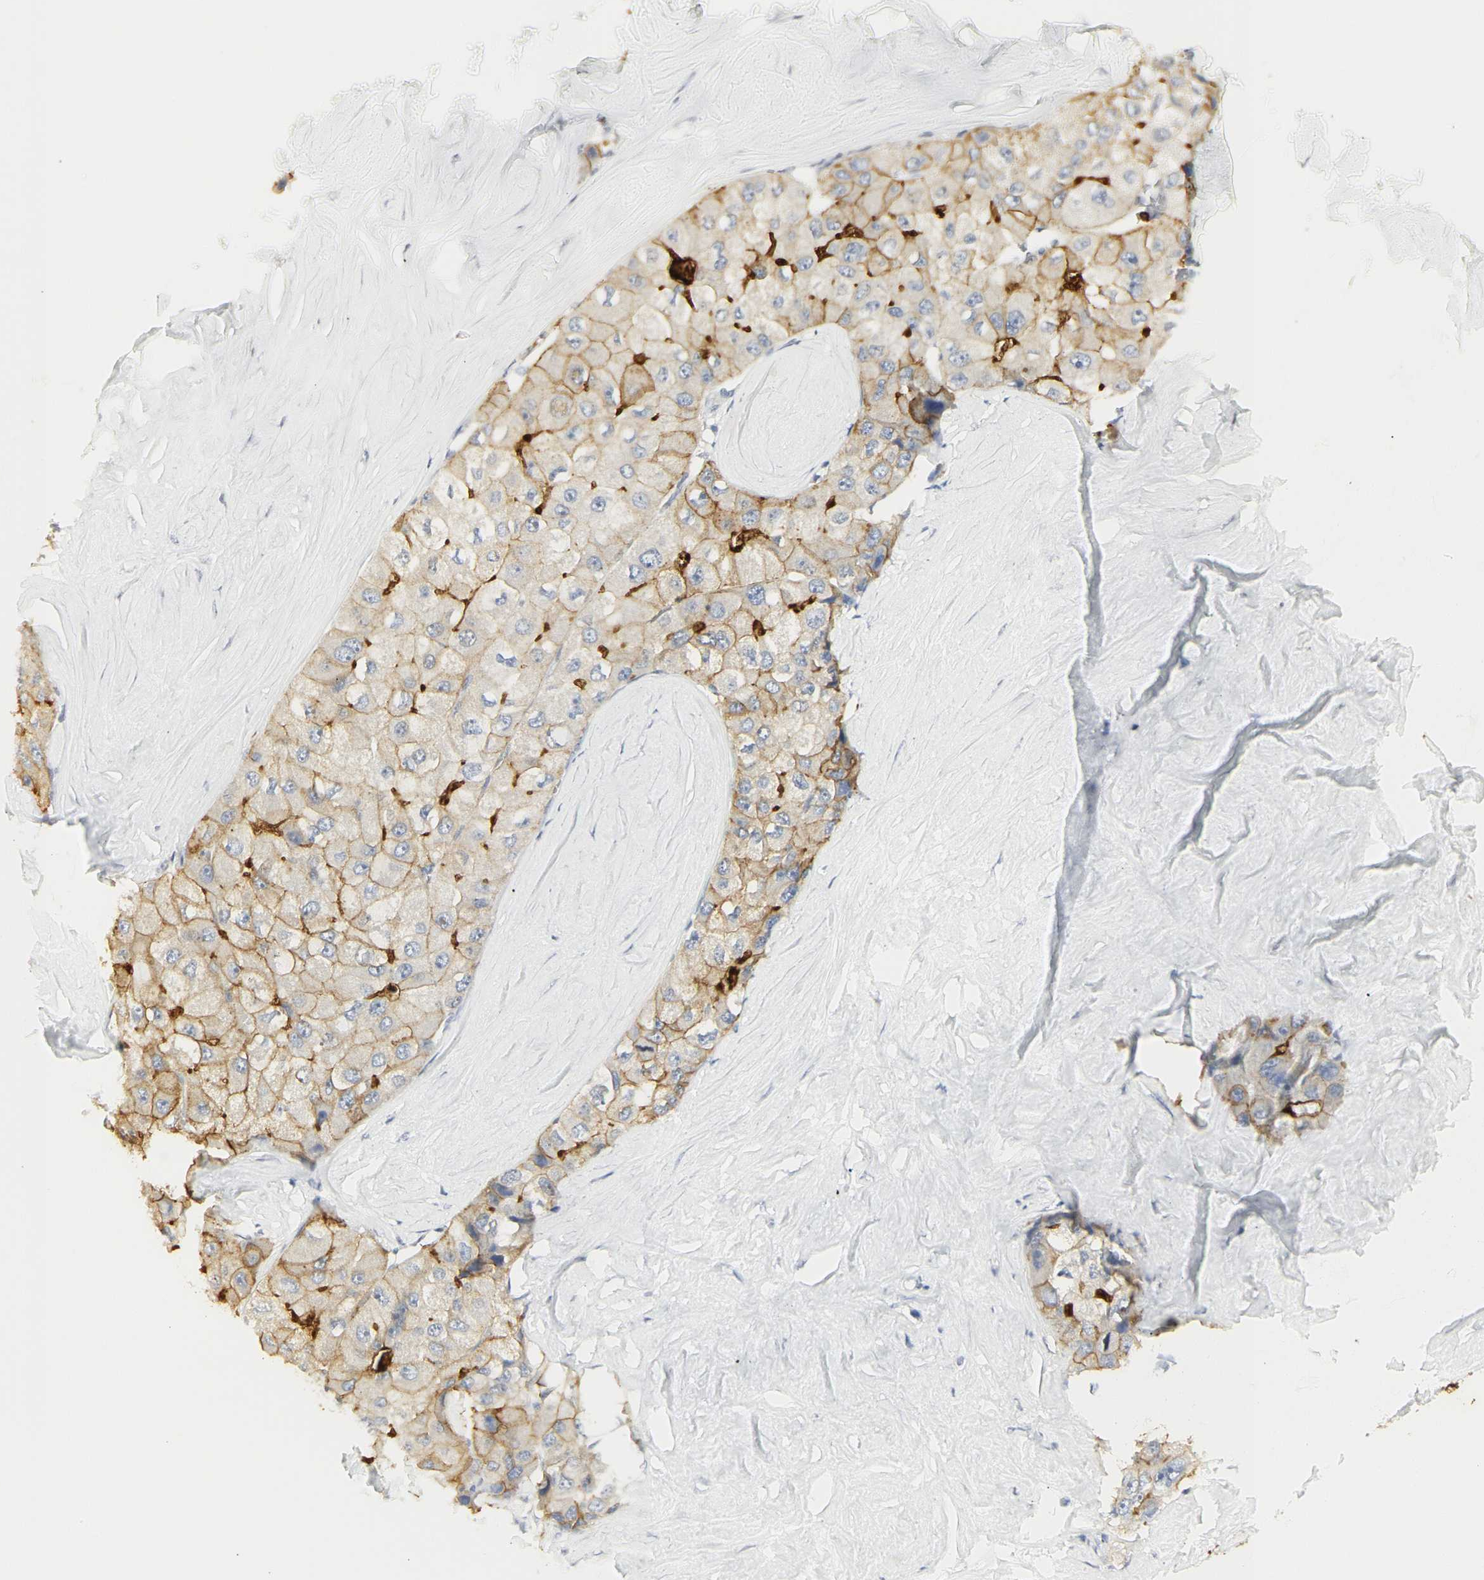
{"staining": {"intensity": "moderate", "quantity": ">75%", "location": "cytoplasmic/membranous"}, "tissue": "liver cancer", "cell_type": "Tumor cells", "image_type": "cancer", "snomed": [{"axis": "morphology", "description": "Carcinoma, Hepatocellular, NOS"}, {"axis": "topography", "description": "Liver"}], "caption": "Brown immunohistochemical staining in liver cancer (hepatocellular carcinoma) demonstrates moderate cytoplasmic/membranous staining in approximately >75% of tumor cells. (brown staining indicates protein expression, while blue staining denotes nuclei).", "gene": "CEACAM5", "patient": {"sex": "male", "age": 80}}